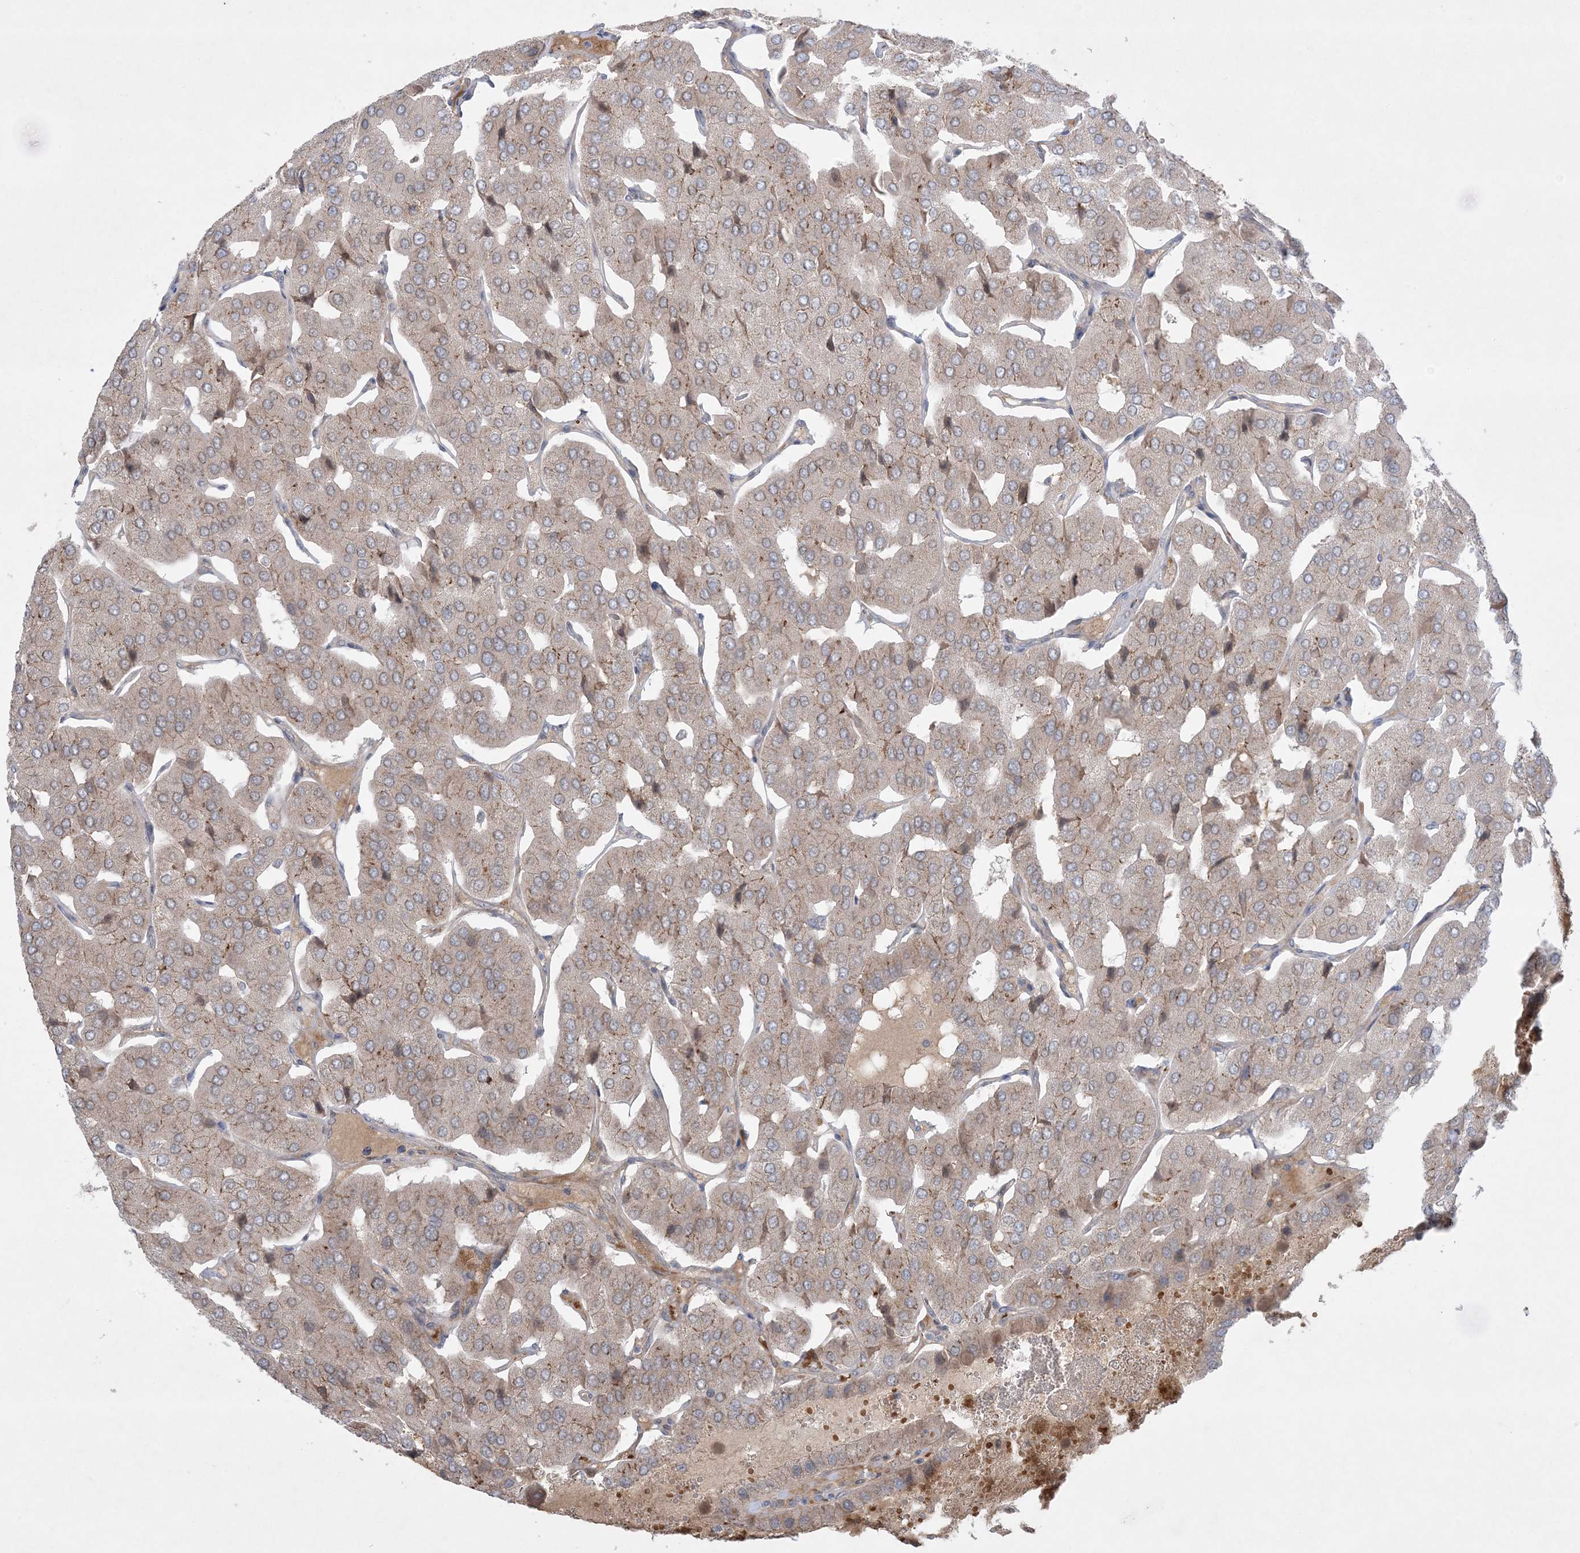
{"staining": {"intensity": "weak", "quantity": ">75%", "location": "cytoplasmic/membranous"}, "tissue": "parathyroid gland", "cell_type": "Glandular cells", "image_type": "normal", "snomed": [{"axis": "morphology", "description": "Normal tissue, NOS"}, {"axis": "morphology", "description": "Adenoma, NOS"}, {"axis": "topography", "description": "Parathyroid gland"}], "caption": "A photomicrograph of parathyroid gland stained for a protein exhibits weak cytoplasmic/membranous brown staining in glandular cells. Ihc stains the protein in brown and the nuclei are stained blue.", "gene": "MMGT1", "patient": {"sex": "female", "age": 86}}